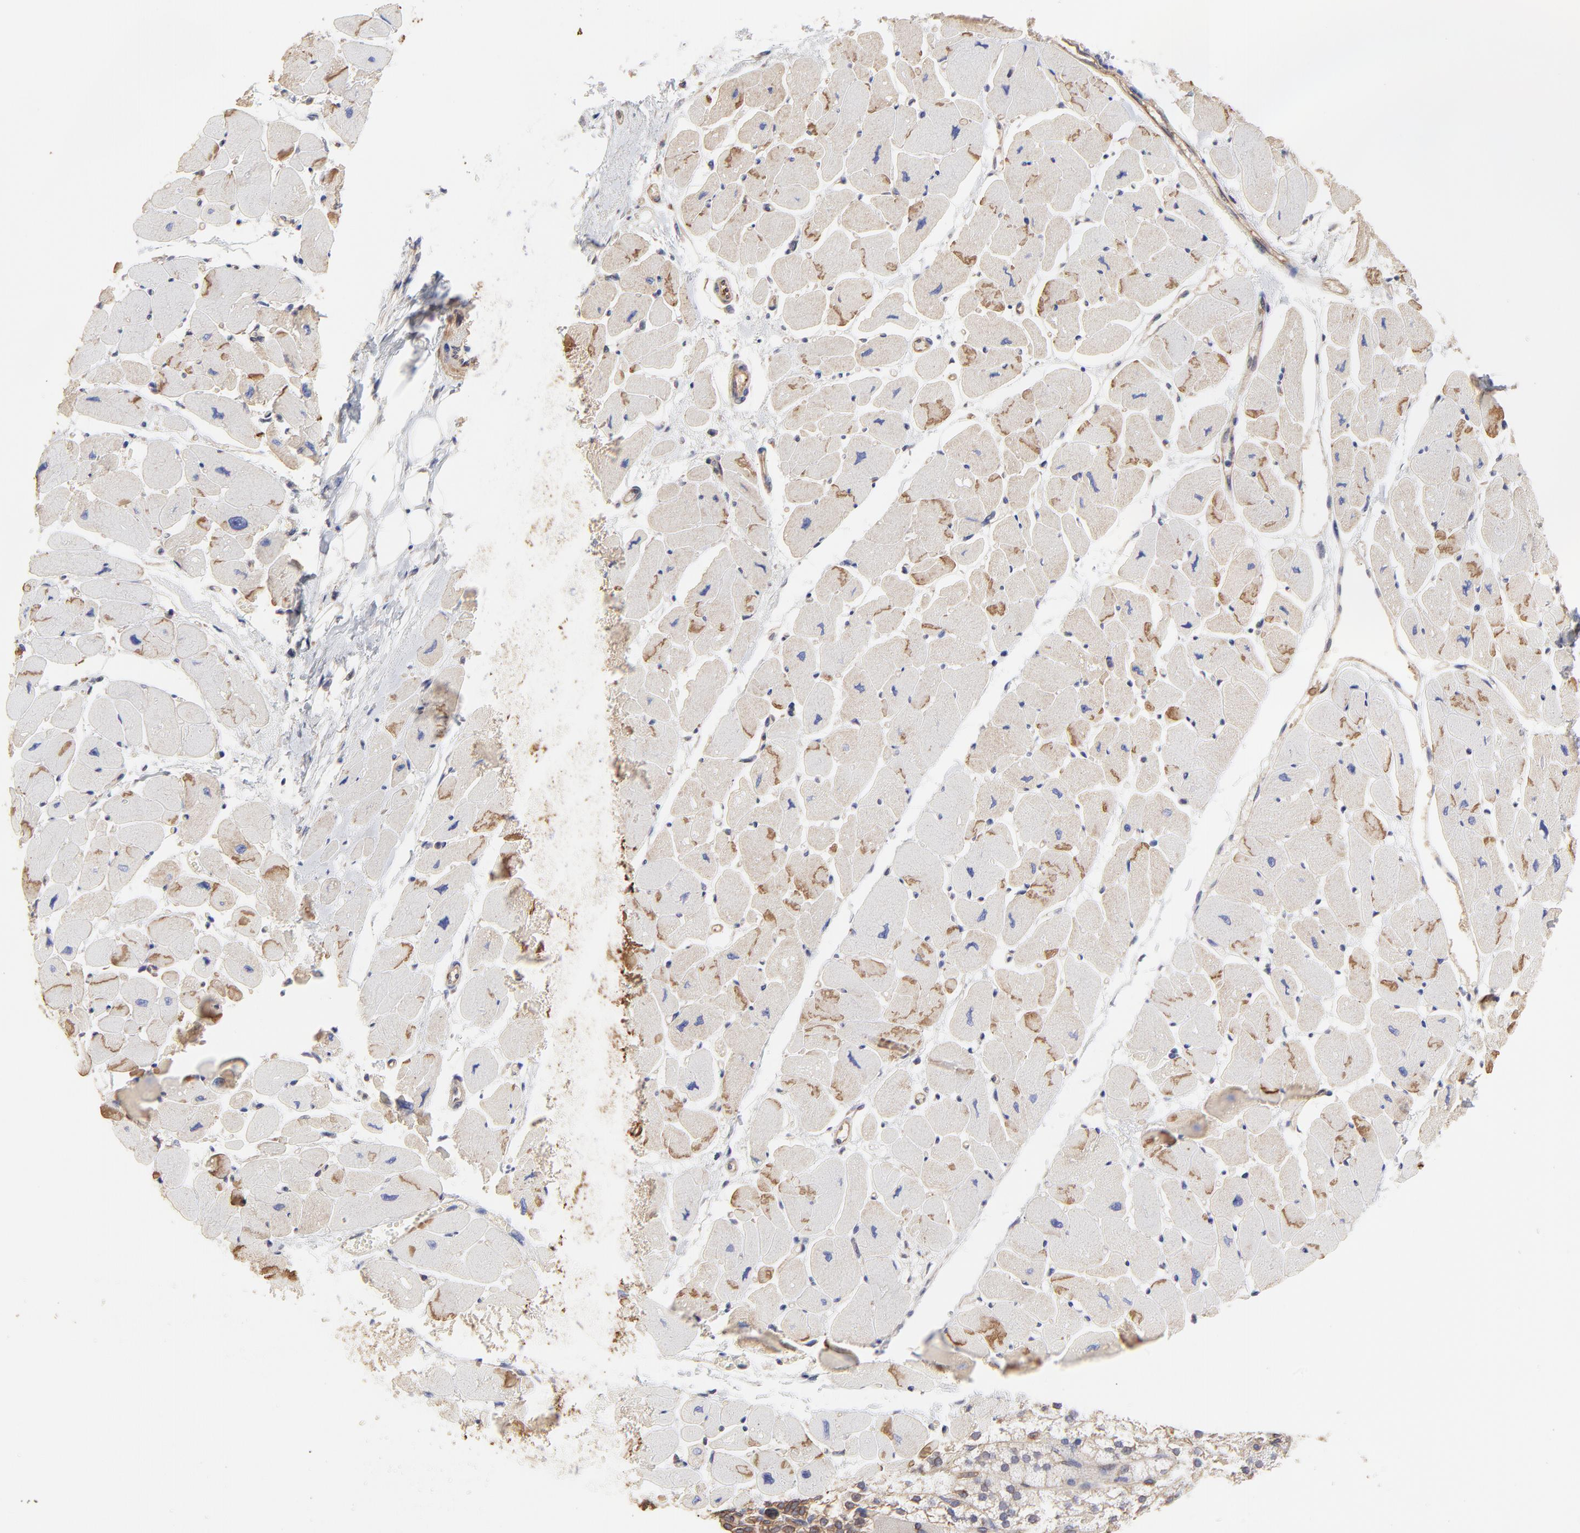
{"staining": {"intensity": "moderate", "quantity": "<25%", "location": "cytoplasmic/membranous"}, "tissue": "heart muscle", "cell_type": "Cardiomyocytes", "image_type": "normal", "snomed": [{"axis": "morphology", "description": "Normal tissue, NOS"}, {"axis": "topography", "description": "Heart"}], "caption": "A histopathology image of heart muscle stained for a protein reveals moderate cytoplasmic/membranous brown staining in cardiomyocytes. The staining was performed using DAB, with brown indicating positive protein expression. Nuclei are stained blue with hematoxylin.", "gene": "LRCH2", "patient": {"sex": "female", "age": 54}}